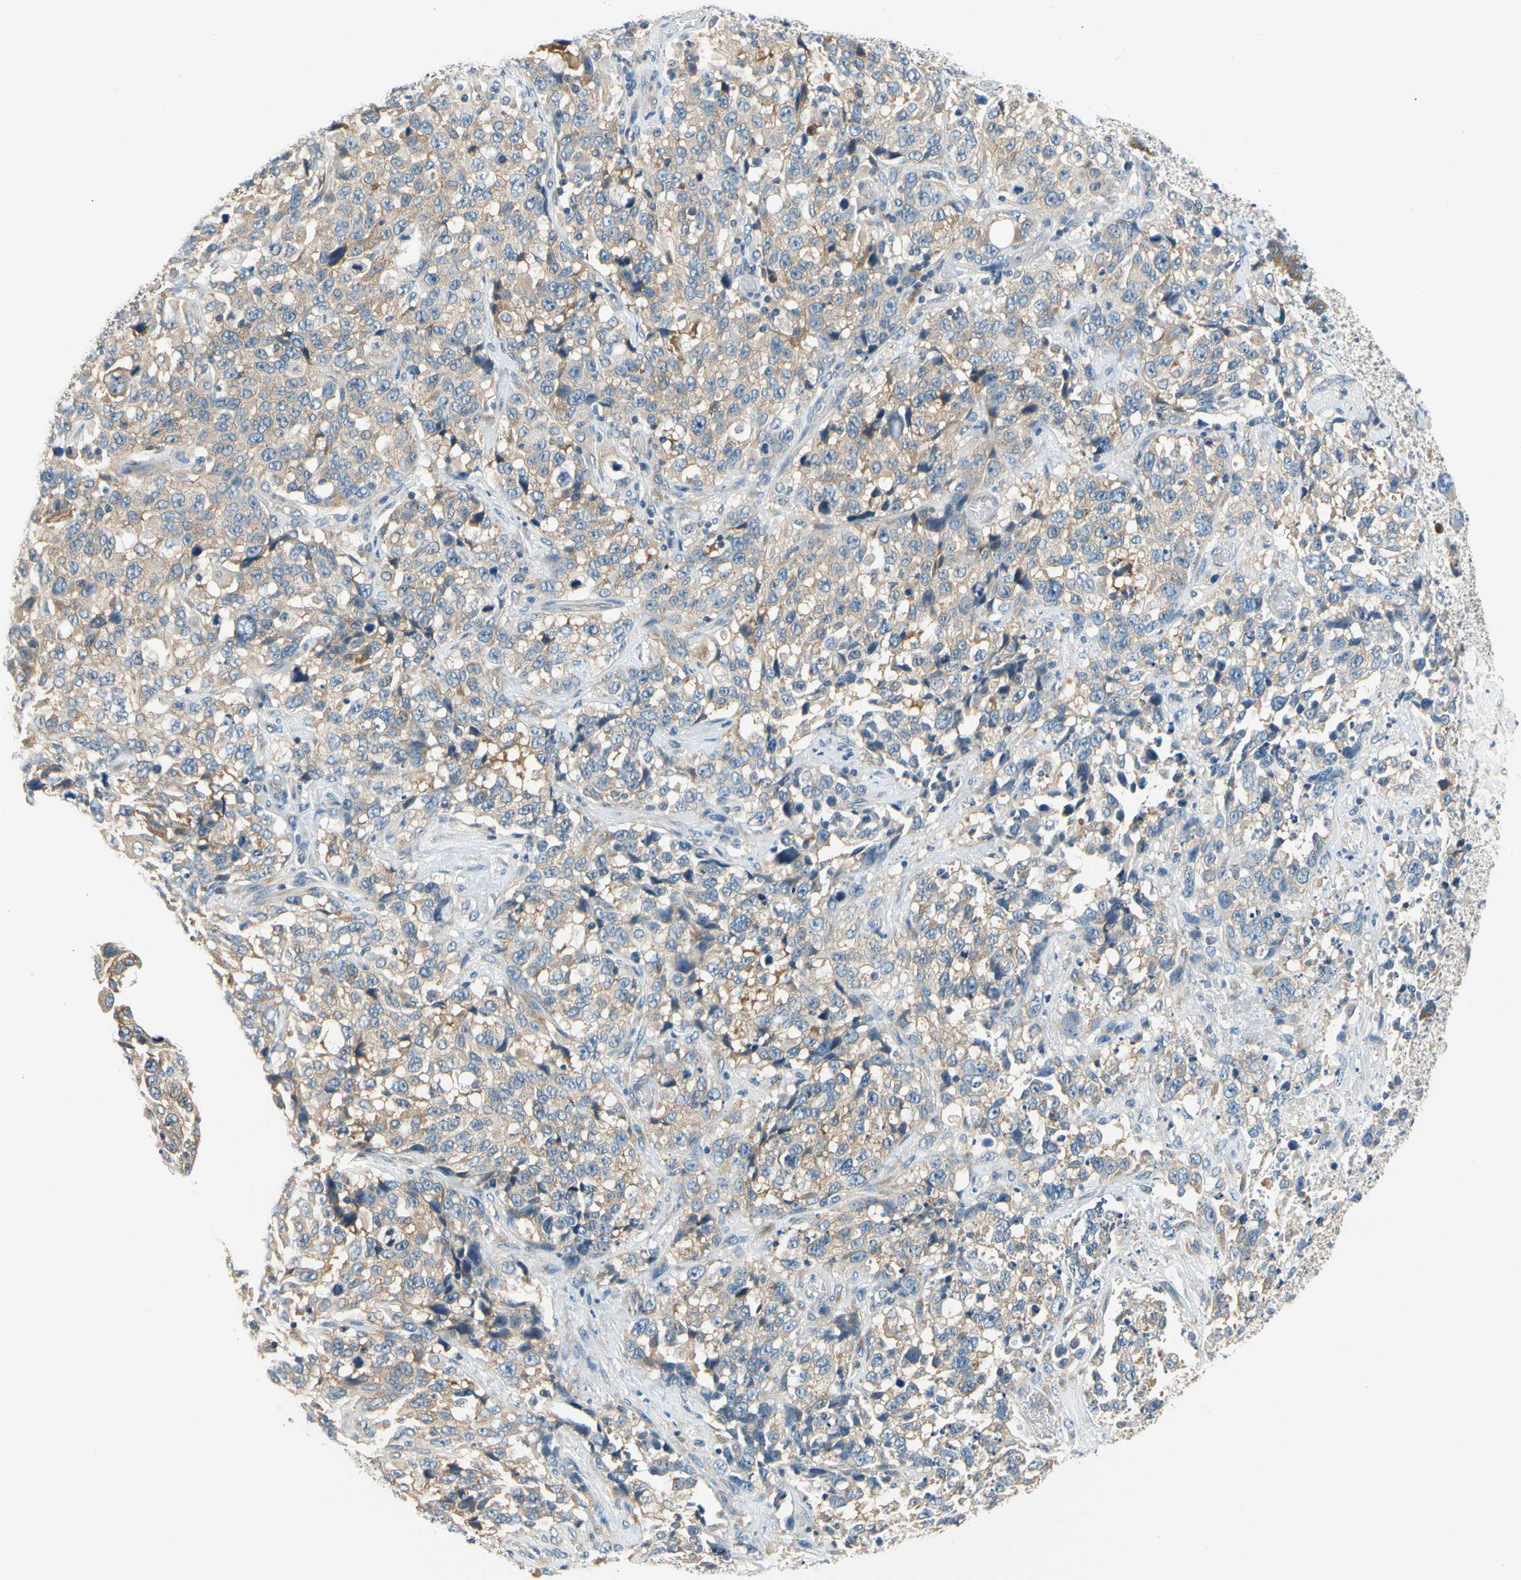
{"staining": {"intensity": "weak", "quantity": ">75%", "location": "cytoplasmic/membranous"}, "tissue": "stomach cancer", "cell_type": "Tumor cells", "image_type": "cancer", "snomed": [{"axis": "morphology", "description": "Normal tissue, NOS"}, {"axis": "morphology", "description": "Adenocarcinoma, NOS"}, {"axis": "topography", "description": "Stomach"}], "caption": "Adenocarcinoma (stomach) was stained to show a protein in brown. There is low levels of weak cytoplasmic/membranous expression in about >75% of tumor cells.", "gene": "LRRC47", "patient": {"sex": "male", "age": 48}}